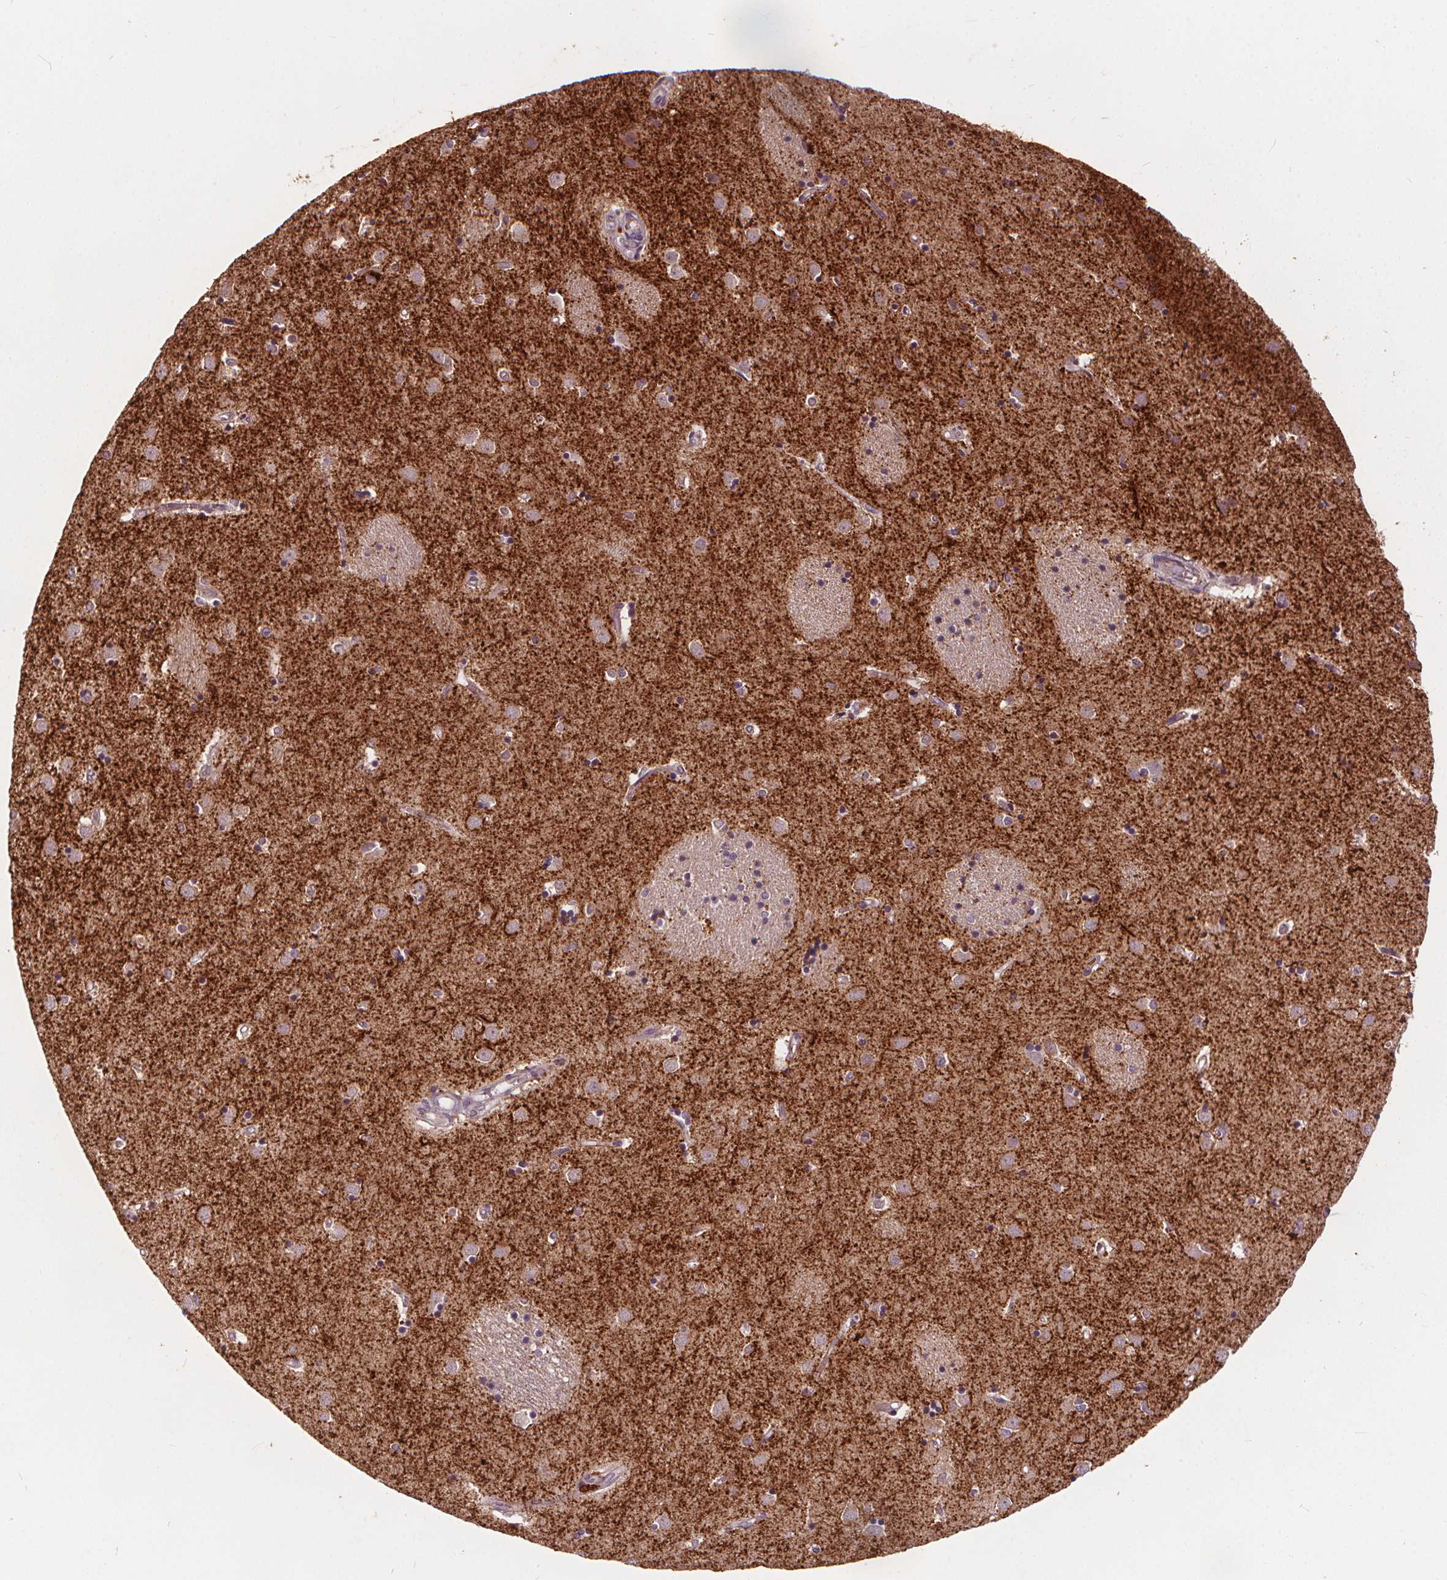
{"staining": {"intensity": "negative", "quantity": "none", "location": "none"}, "tissue": "caudate", "cell_type": "Glial cells", "image_type": "normal", "snomed": [{"axis": "morphology", "description": "Normal tissue, NOS"}, {"axis": "topography", "description": "Lateral ventricle wall"}], "caption": "Glial cells are negative for protein expression in unremarkable human caudate. (DAB (3,3'-diaminobenzidine) immunohistochemistry (IHC) with hematoxylin counter stain).", "gene": "IPO13", "patient": {"sex": "male", "age": 54}}